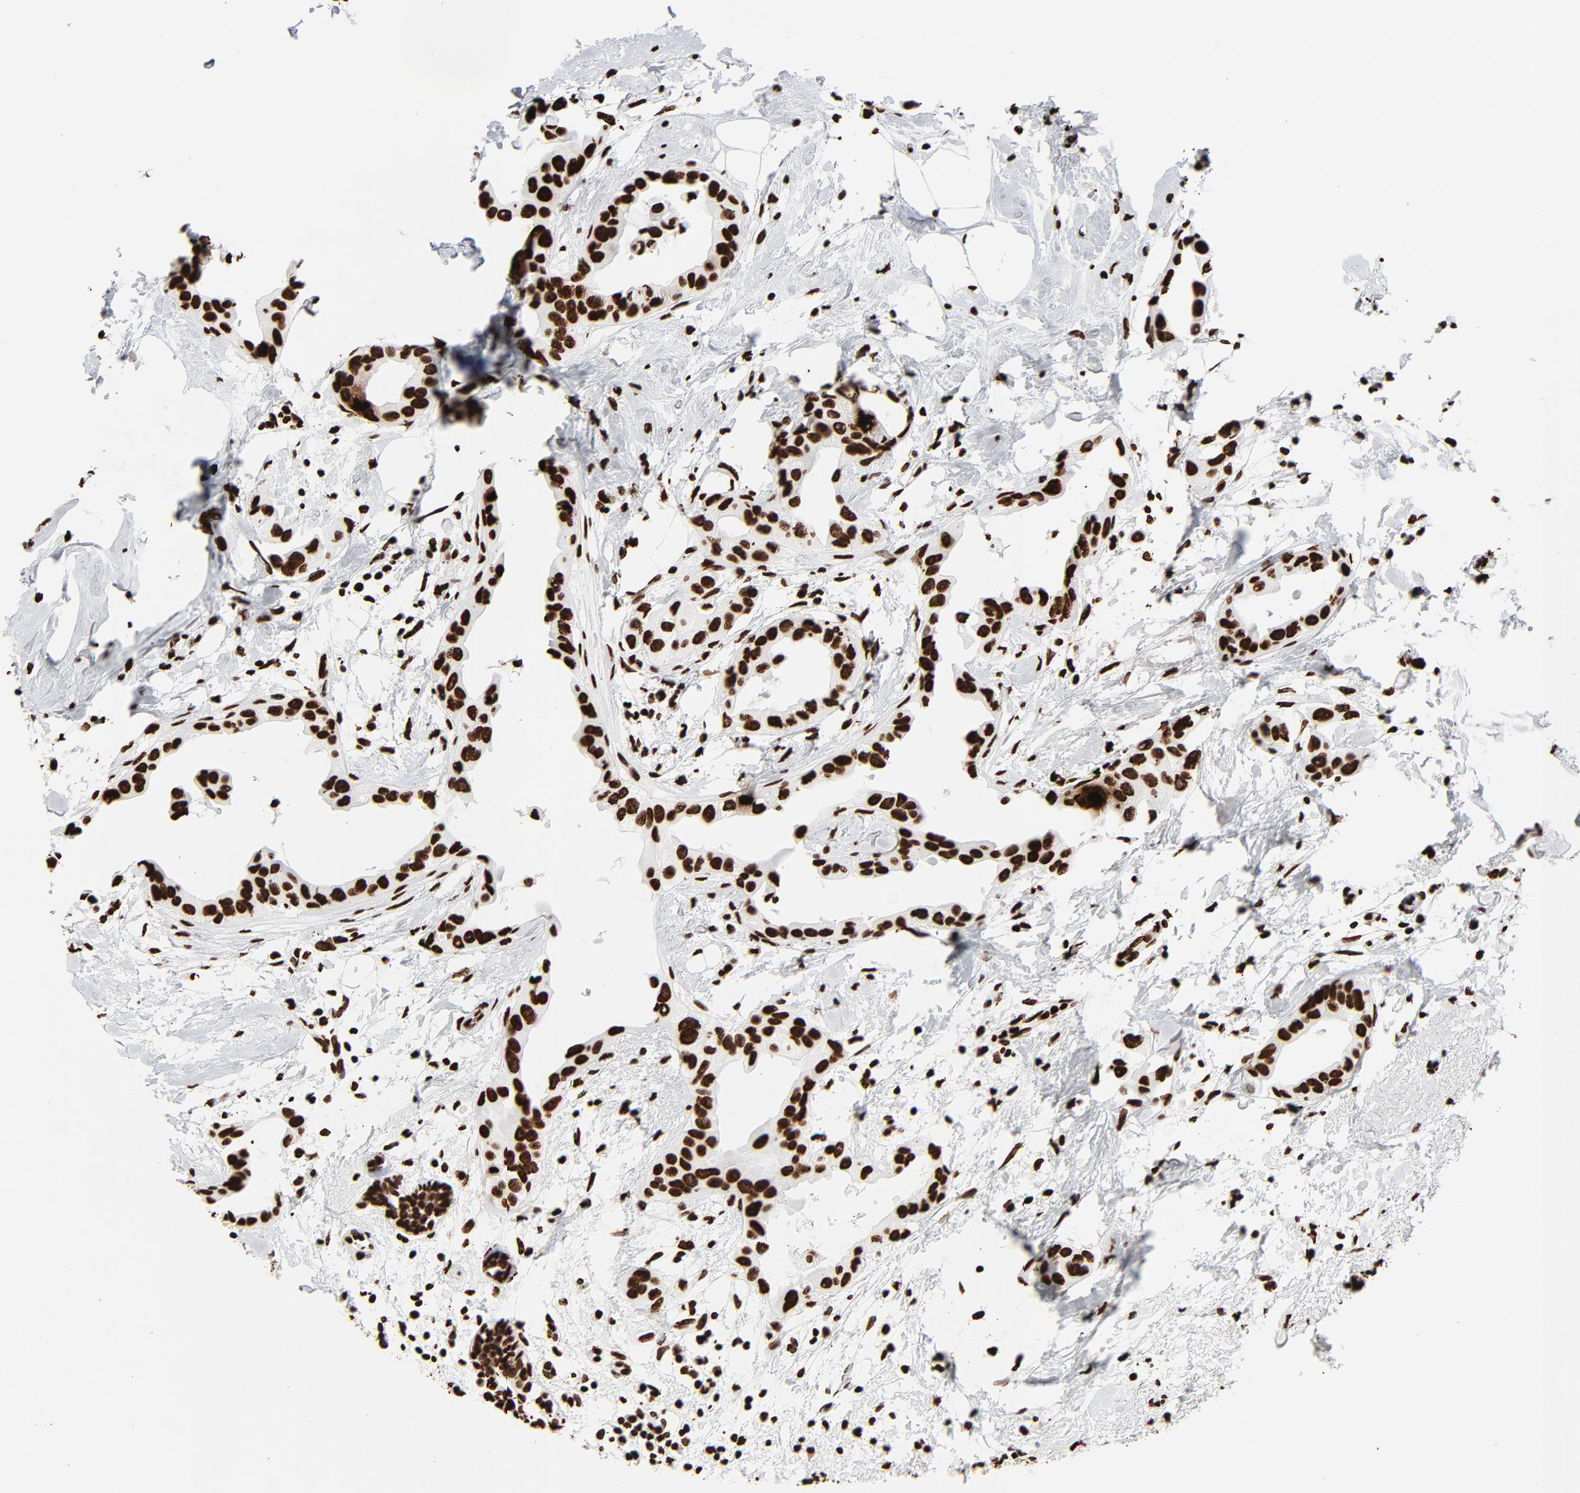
{"staining": {"intensity": "strong", "quantity": ">75%", "location": "nuclear"}, "tissue": "breast cancer", "cell_type": "Tumor cells", "image_type": "cancer", "snomed": [{"axis": "morphology", "description": "Duct carcinoma"}, {"axis": "topography", "description": "Breast"}], "caption": "Strong nuclear positivity for a protein is present in approximately >75% of tumor cells of invasive ductal carcinoma (breast) using immunohistochemistry.", "gene": "H3-4", "patient": {"sex": "female", "age": 40}}